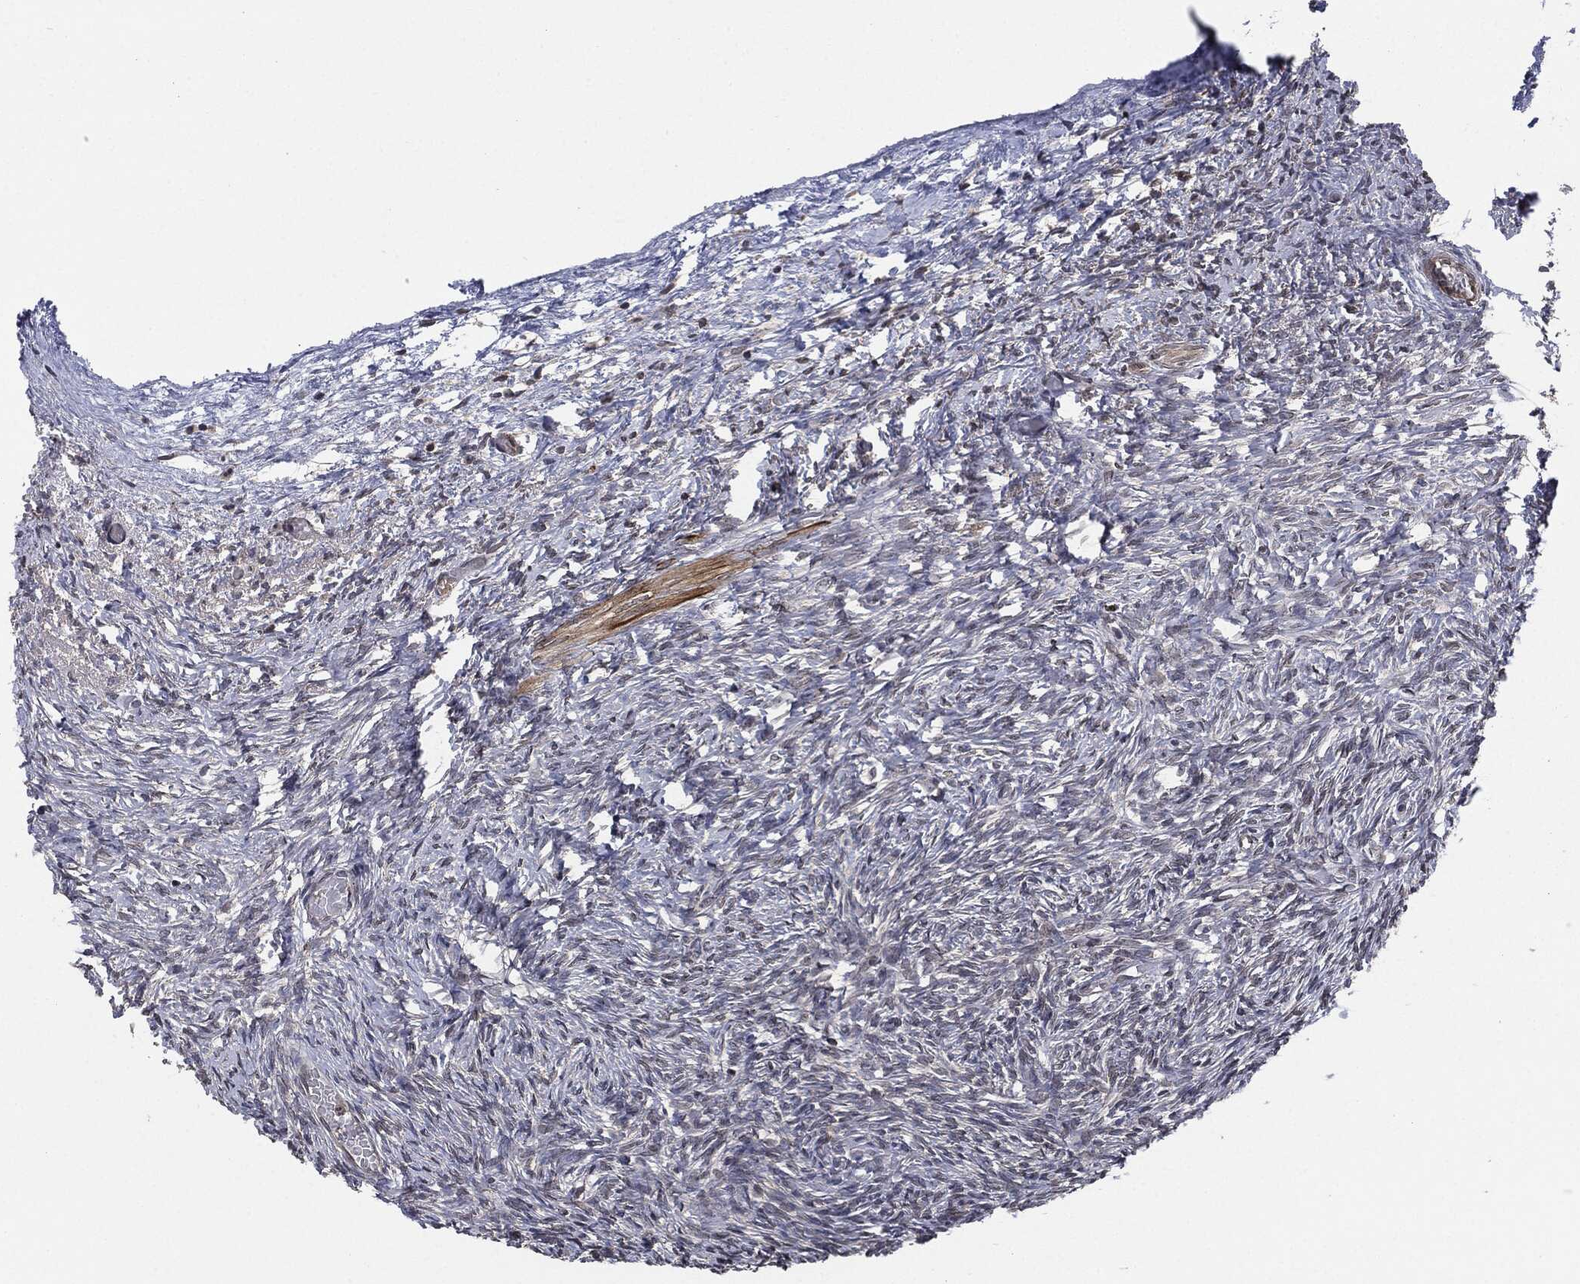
{"staining": {"intensity": "weak", "quantity": "25%-75%", "location": "cytoplasmic/membranous"}, "tissue": "ovary", "cell_type": "Follicle cells", "image_type": "normal", "snomed": [{"axis": "morphology", "description": "Normal tissue, NOS"}, {"axis": "topography", "description": "Ovary"}], "caption": "Immunohistochemistry (IHC) image of unremarkable ovary stained for a protein (brown), which demonstrates low levels of weak cytoplasmic/membranous expression in approximately 25%-75% of follicle cells.", "gene": "UBR1", "patient": {"sex": "female", "age": 39}}